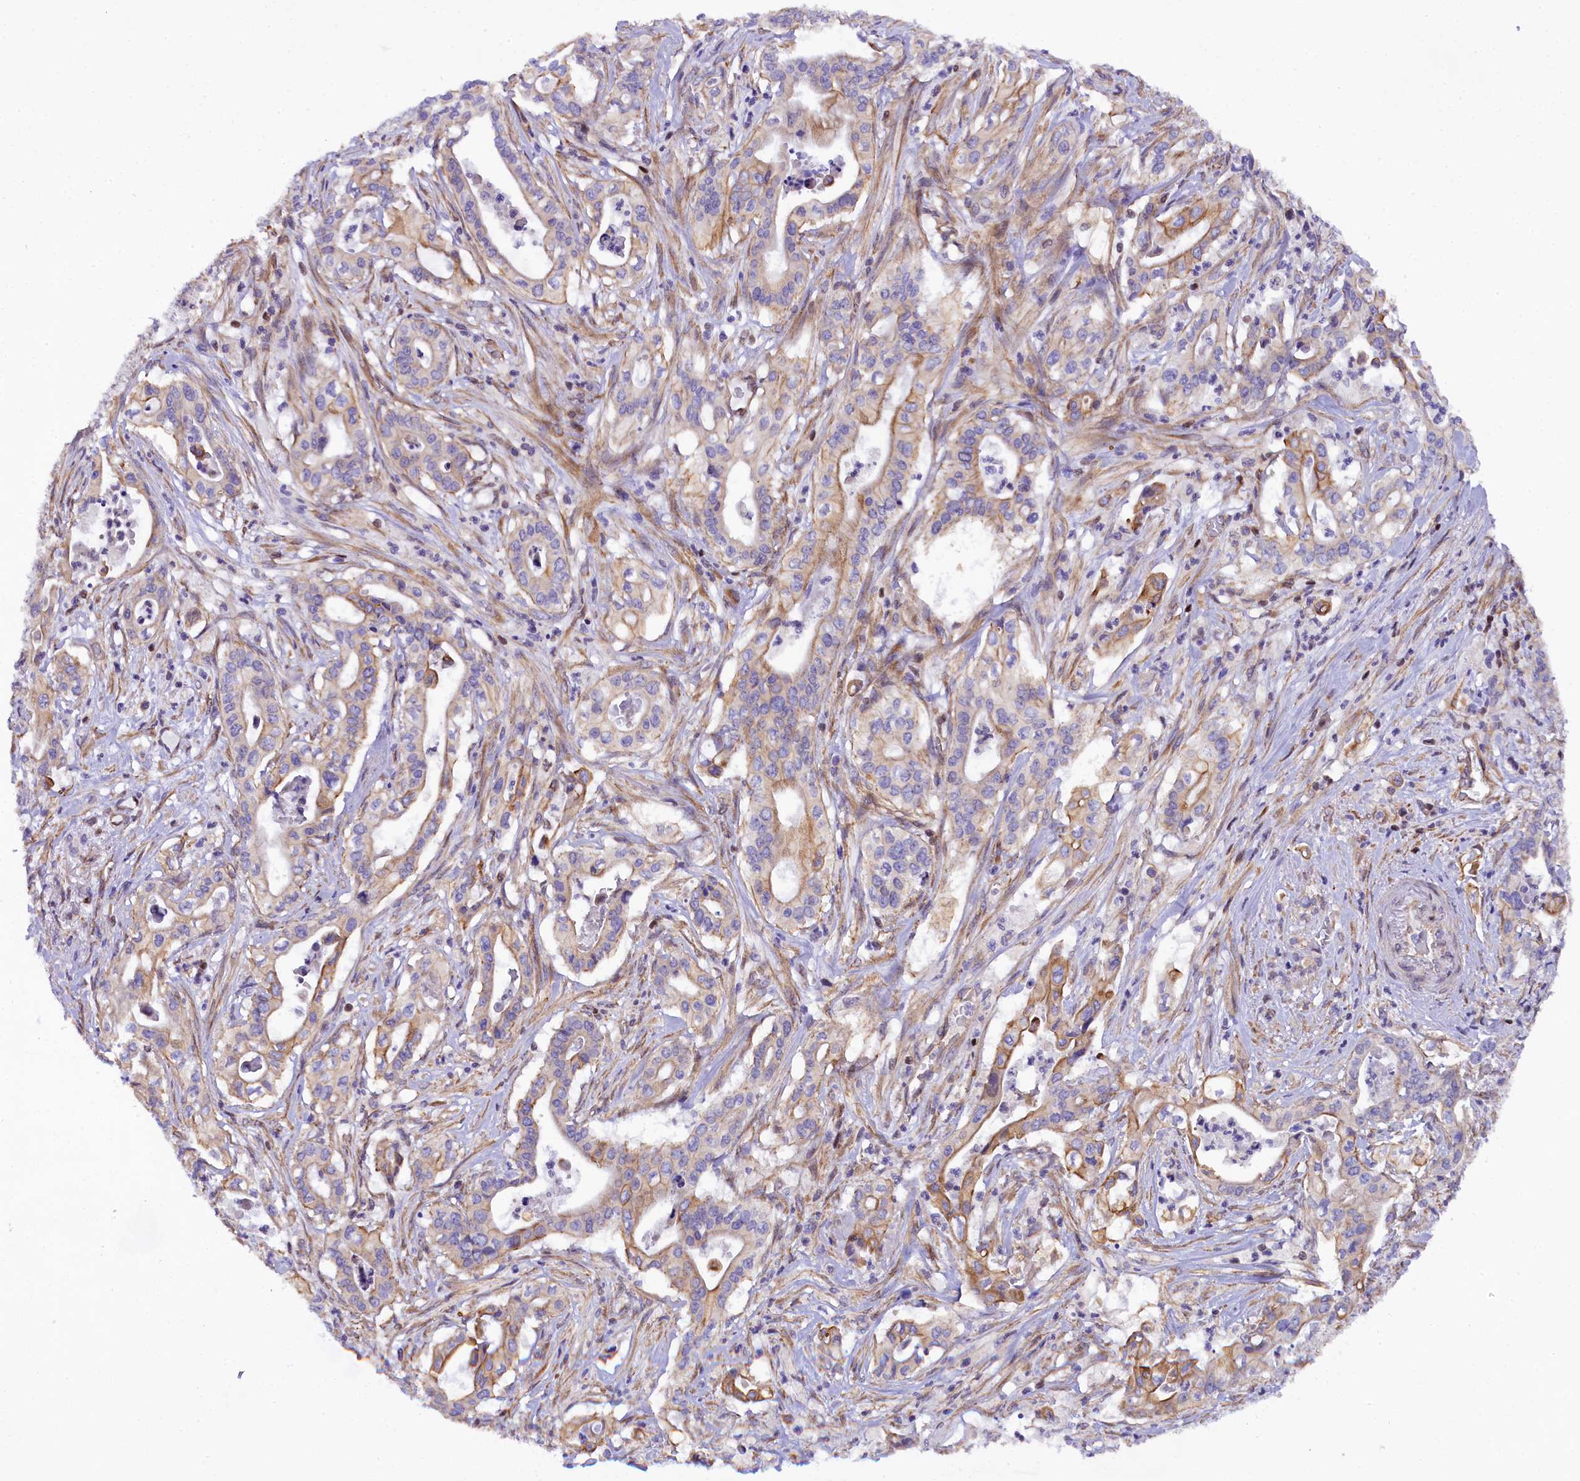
{"staining": {"intensity": "moderate", "quantity": "25%-75%", "location": "cytoplasmic/membranous"}, "tissue": "pancreatic cancer", "cell_type": "Tumor cells", "image_type": "cancer", "snomed": [{"axis": "morphology", "description": "Adenocarcinoma, NOS"}, {"axis": "topography", "description": "Pancreas"}], "caption": "Protein expression analysis of adenocarcinoma (pancreatic) displays moderate cytoplasmic/membranous positivity in approximately 25%-75% of tumor cells. The staining was performed using DAB (3,3'-diaminobenzidine) to visualize the protein expression in brown, while the nuclei were stained in blue with hematoxylin (Magnification: 20x).", "gene": "SP4", "patient": {"sex": "female", "age": 77}}